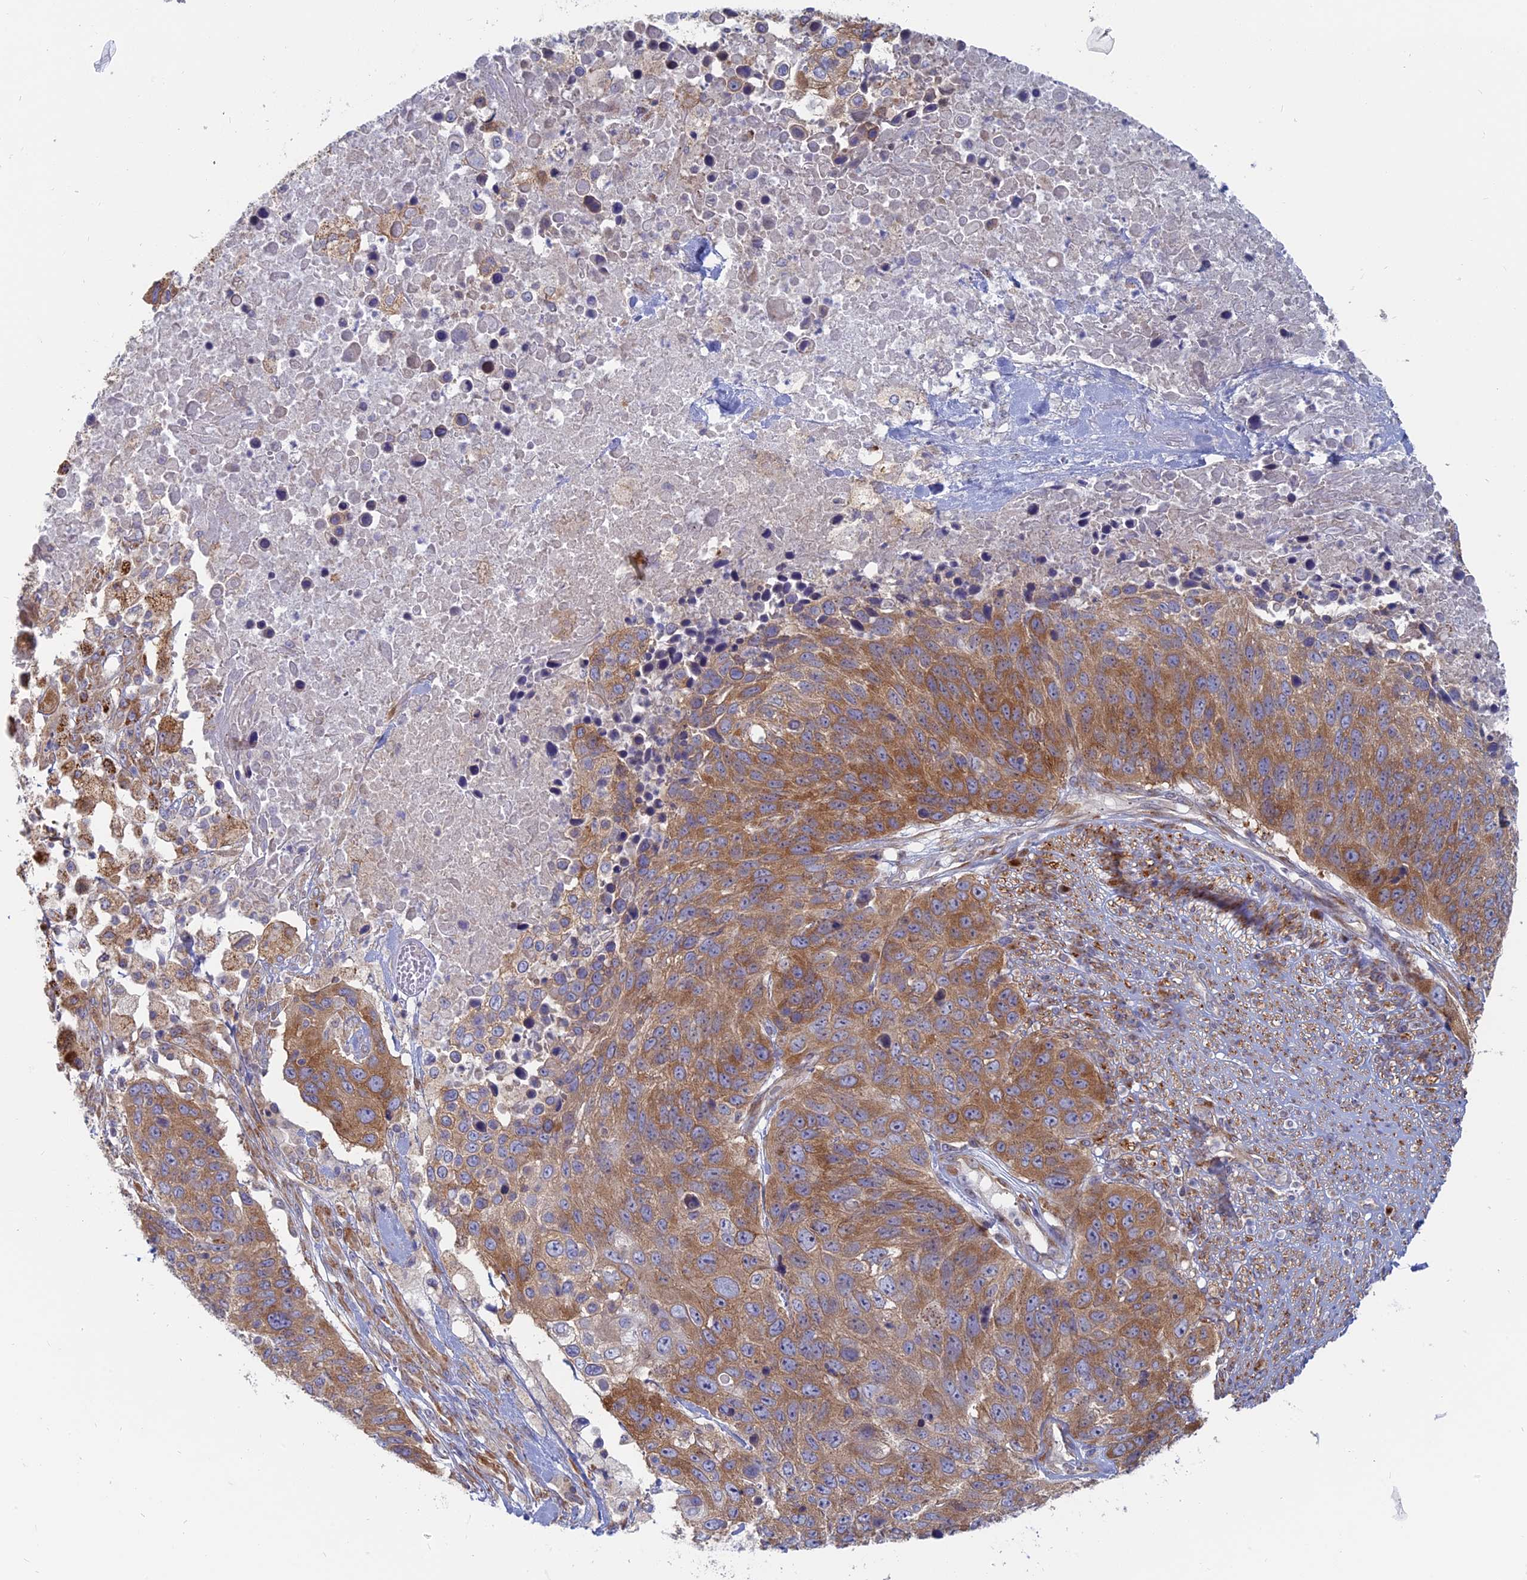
{"staining": {"intensity": "moderate", "quantity": ">75%", "location": "cytoplasmic/membranous"}, "tissue": "lung cancer", "cell_type": "Tumor cells", "image_type": "cancer", "snomed": [{"axis": "morphology", "description": "Normal tissue, NOS"}, {"axis": "morphology", "description": "Squamous cell carcinoma, NOS"}, {"axis": "topography", "description": "Lymph node"}, {"axis": "topography", "description": "Lung"}], "caption": "IHC staining of squamous cell carcinoma (lung), which shows medium levels of moderate cytoplasmic/membranous positivity in about >75% of tumor cells indicating moderate cytoplasmic/membranous protein expression. The staining was performed using DAB (3,3'-diaminobenzidine) (brown) for protein detection and nuclei were counterstained in hematoxylin (blue).", "gene": "TBC1D30", "patient": {"sex": "male", "age": 66}}